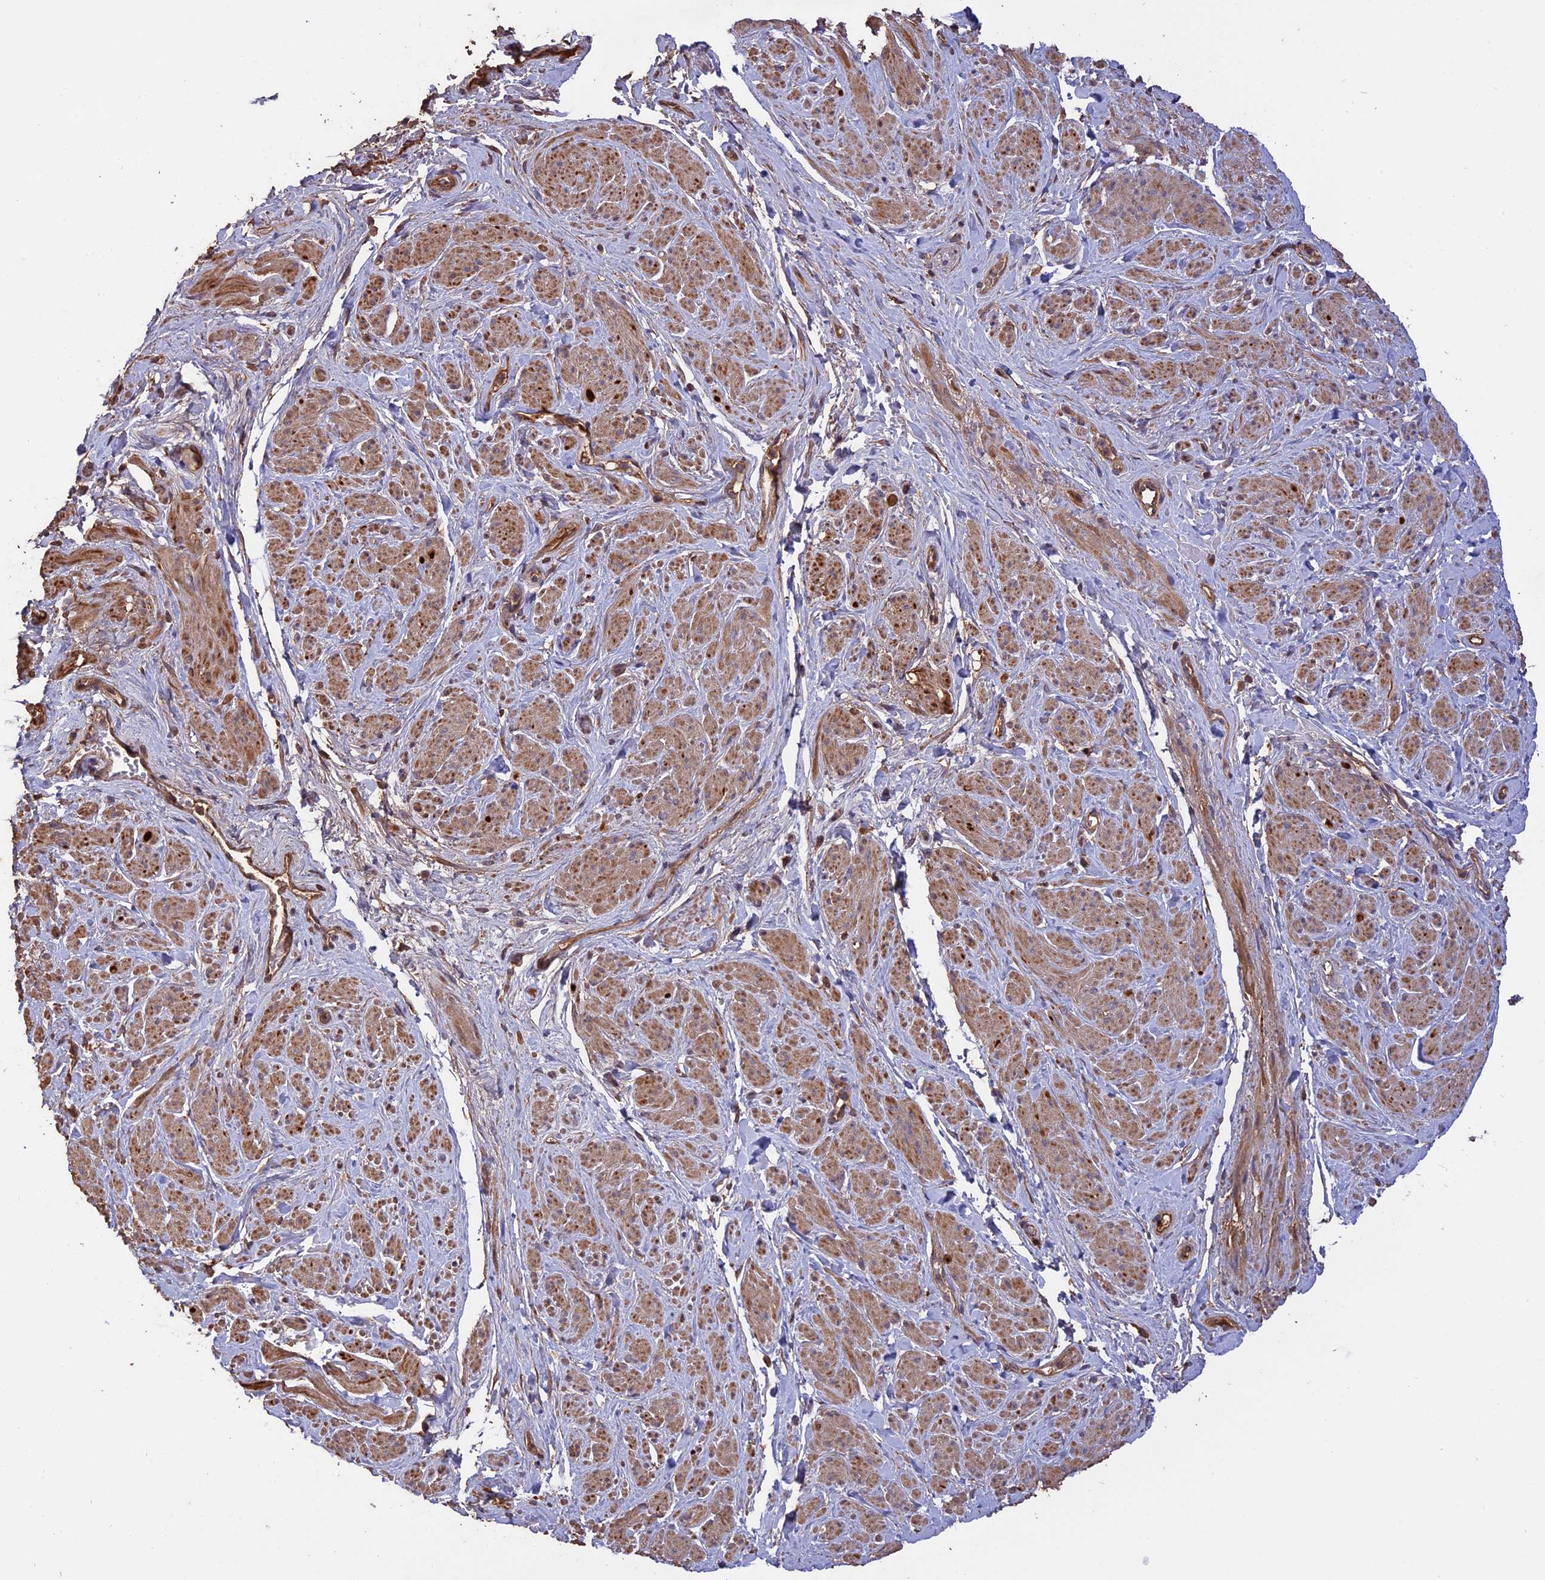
{"staining": {"intensity": "moderate", "quantity": "25%-75%", "location": "cytoplasmic/membranous"}, "tissue": "smooth muscle", "cell_type": "Smooth muscle cells", "image_type": "normal", "snomed": [{"axis": "morphology", "description": "Normal tissue, NOS"}, {"axis": "topography", "description": "Smooth muscle"}, {"axis": "topography", "description": "Peripheral nerve tissue"}], "caption": "Moderate cytoplasmic/membranous expression is identified in approximately 25%-75% of smooth muscle cells in unremarkable smooth muscle.", "gene": "RASAL1", "patient": {"sex": "male", "age": 69}}